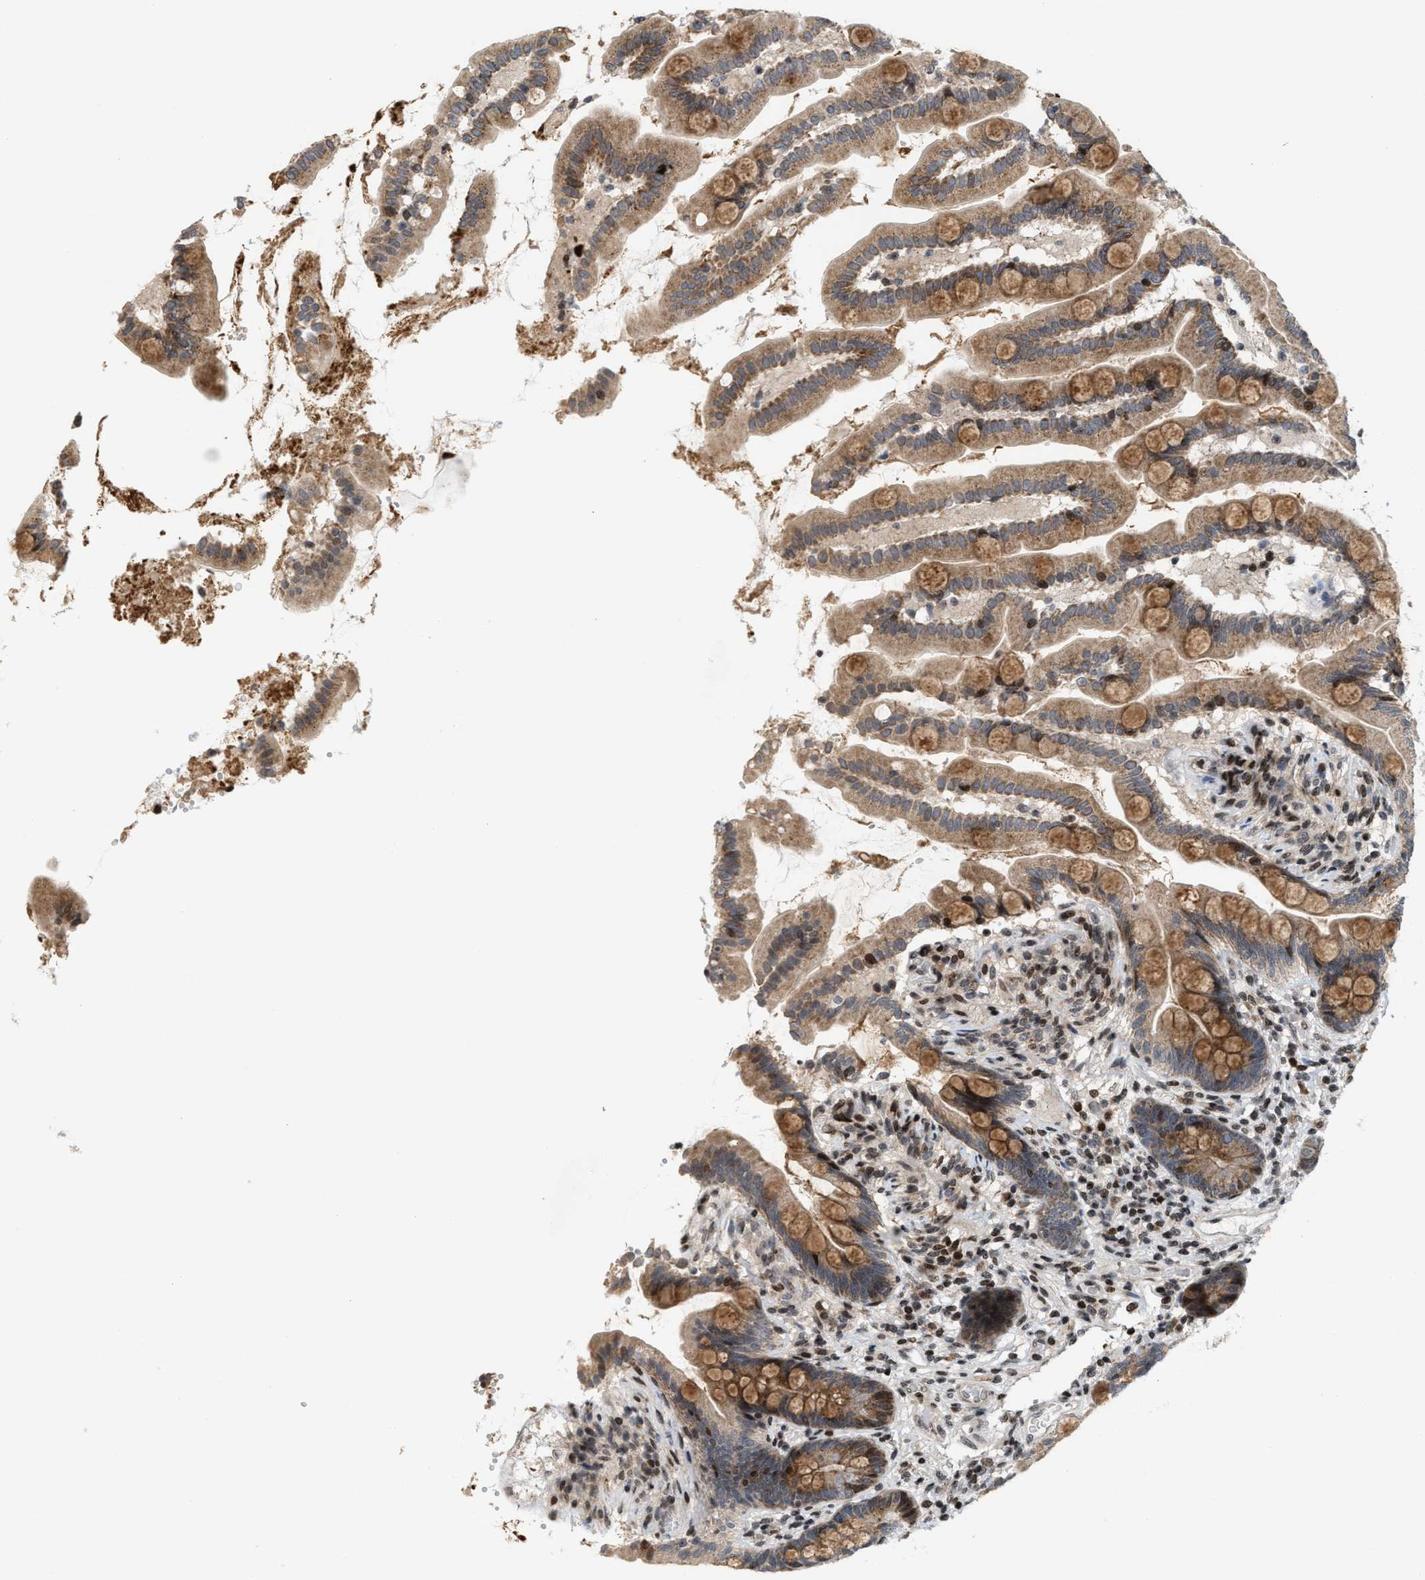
{"staining": {"intensity": "moderate", "quantity": ">75%", "location": "cytoplasmic/membranous,nuclear"}, "tissue": "small intestine", "cell_type": "Glandular cells", "image_type": "normal", "snomed": [{"axis": "morphology", "description": "Normal tissue, NOS"}, {"axis": "topography", "description": "Small intestine"}], "caption": "The micrograph exhibits immunohistochemical staining of unremarkable small intestine. There is moderate cytoplasmic/membranous,nuclear positivity is identified in about >75% of glandular cells. Nuclei are stained in blue.", "gene": "PDZD2", "patient": {"sex": "female", "age": 56}}